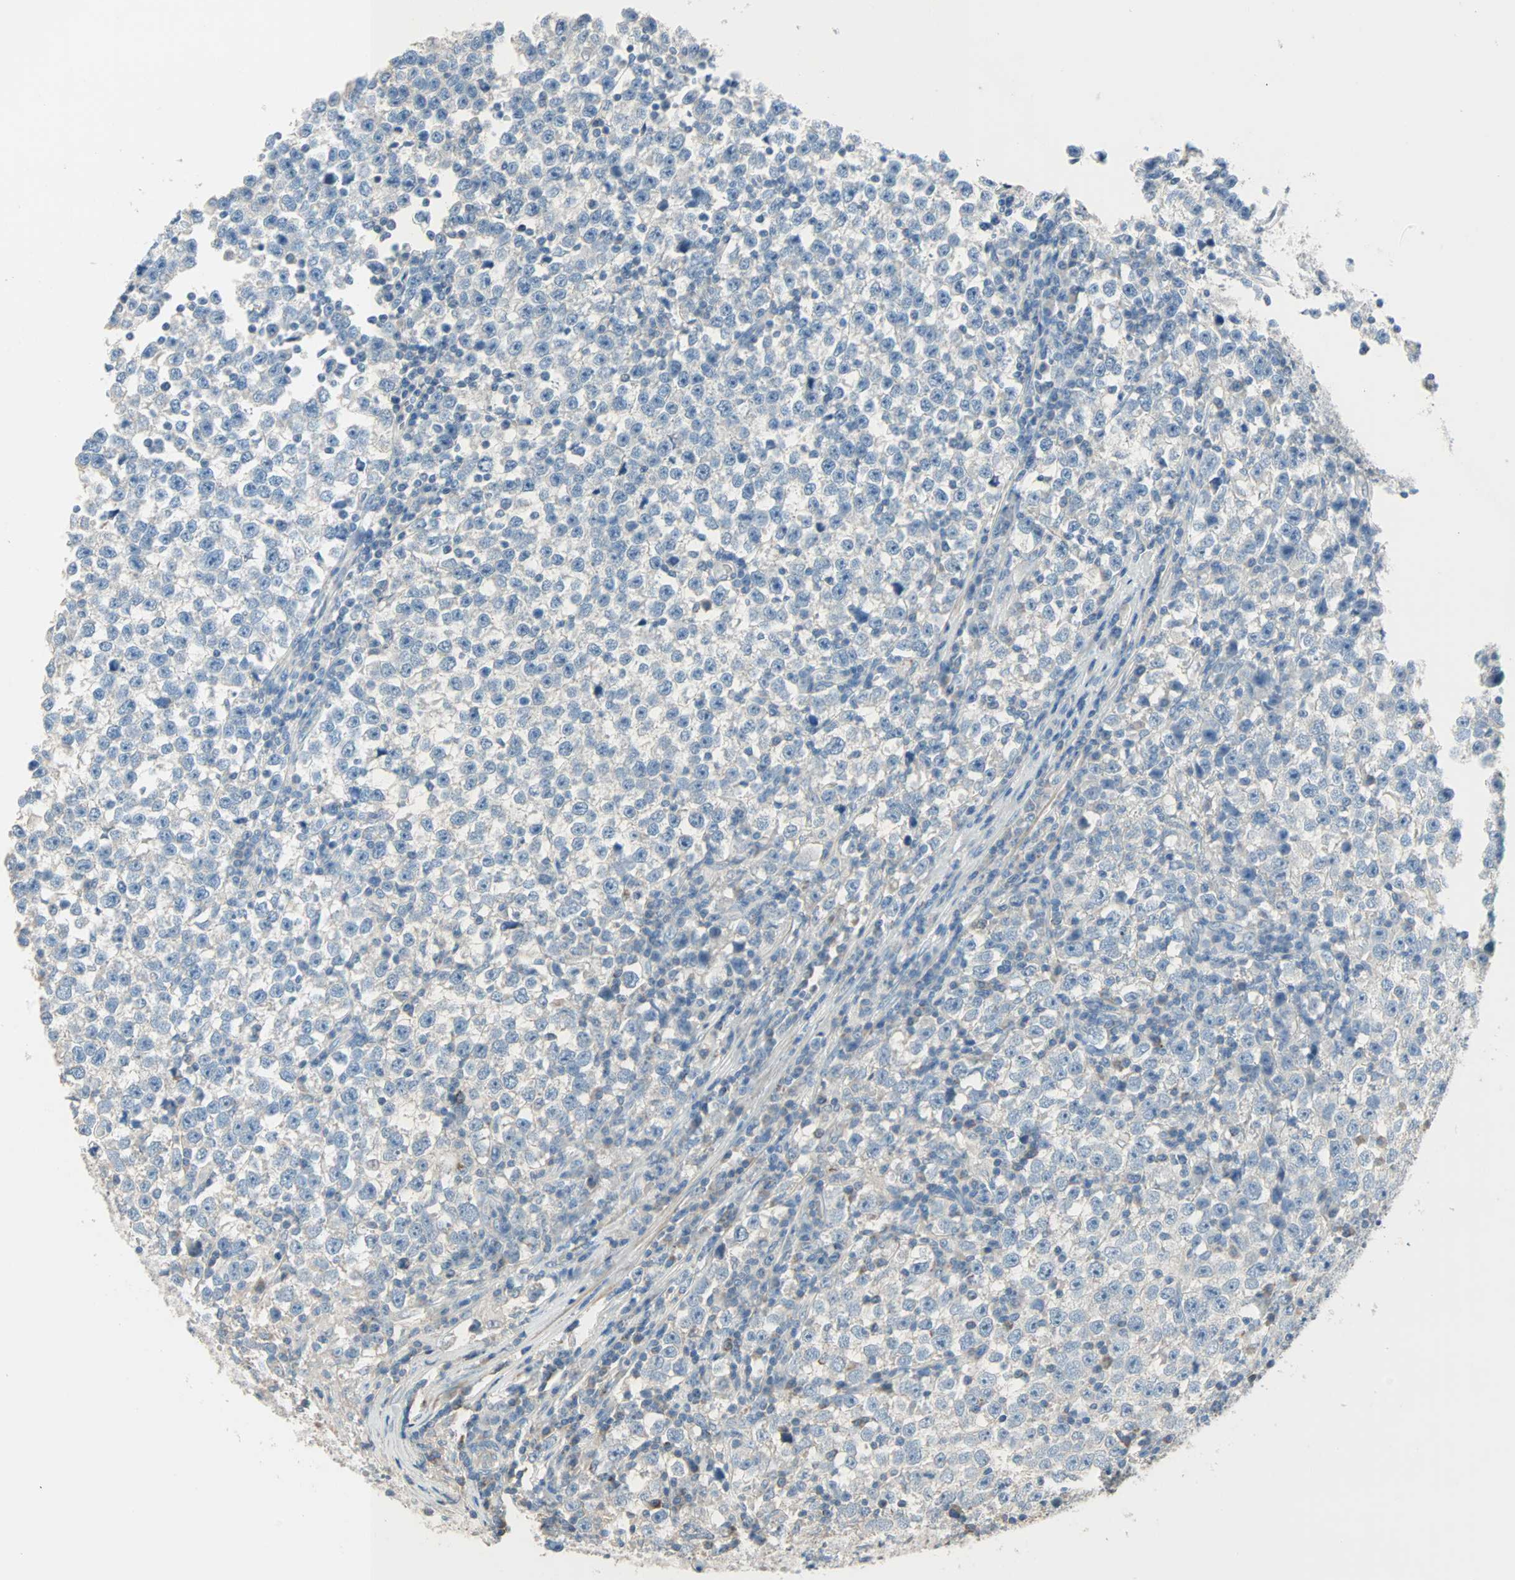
{"staining": {"intensity": "negative", "quantity": "none", "location": "none"}, "tissue": "testis cancer", "cell_type": "Tumor cells", "image_type": "cancer", "snomed": [{"axis": "morphology", "description": "Seminoma, NOS"}, {"axis": "topography", "description": "Testis"}], "caption": "This is an IHC image of human testis cancer. There is no expression in tumor cells.", "gene": "ACVRL1", "patient": {"sex": "male", "age": 43}}